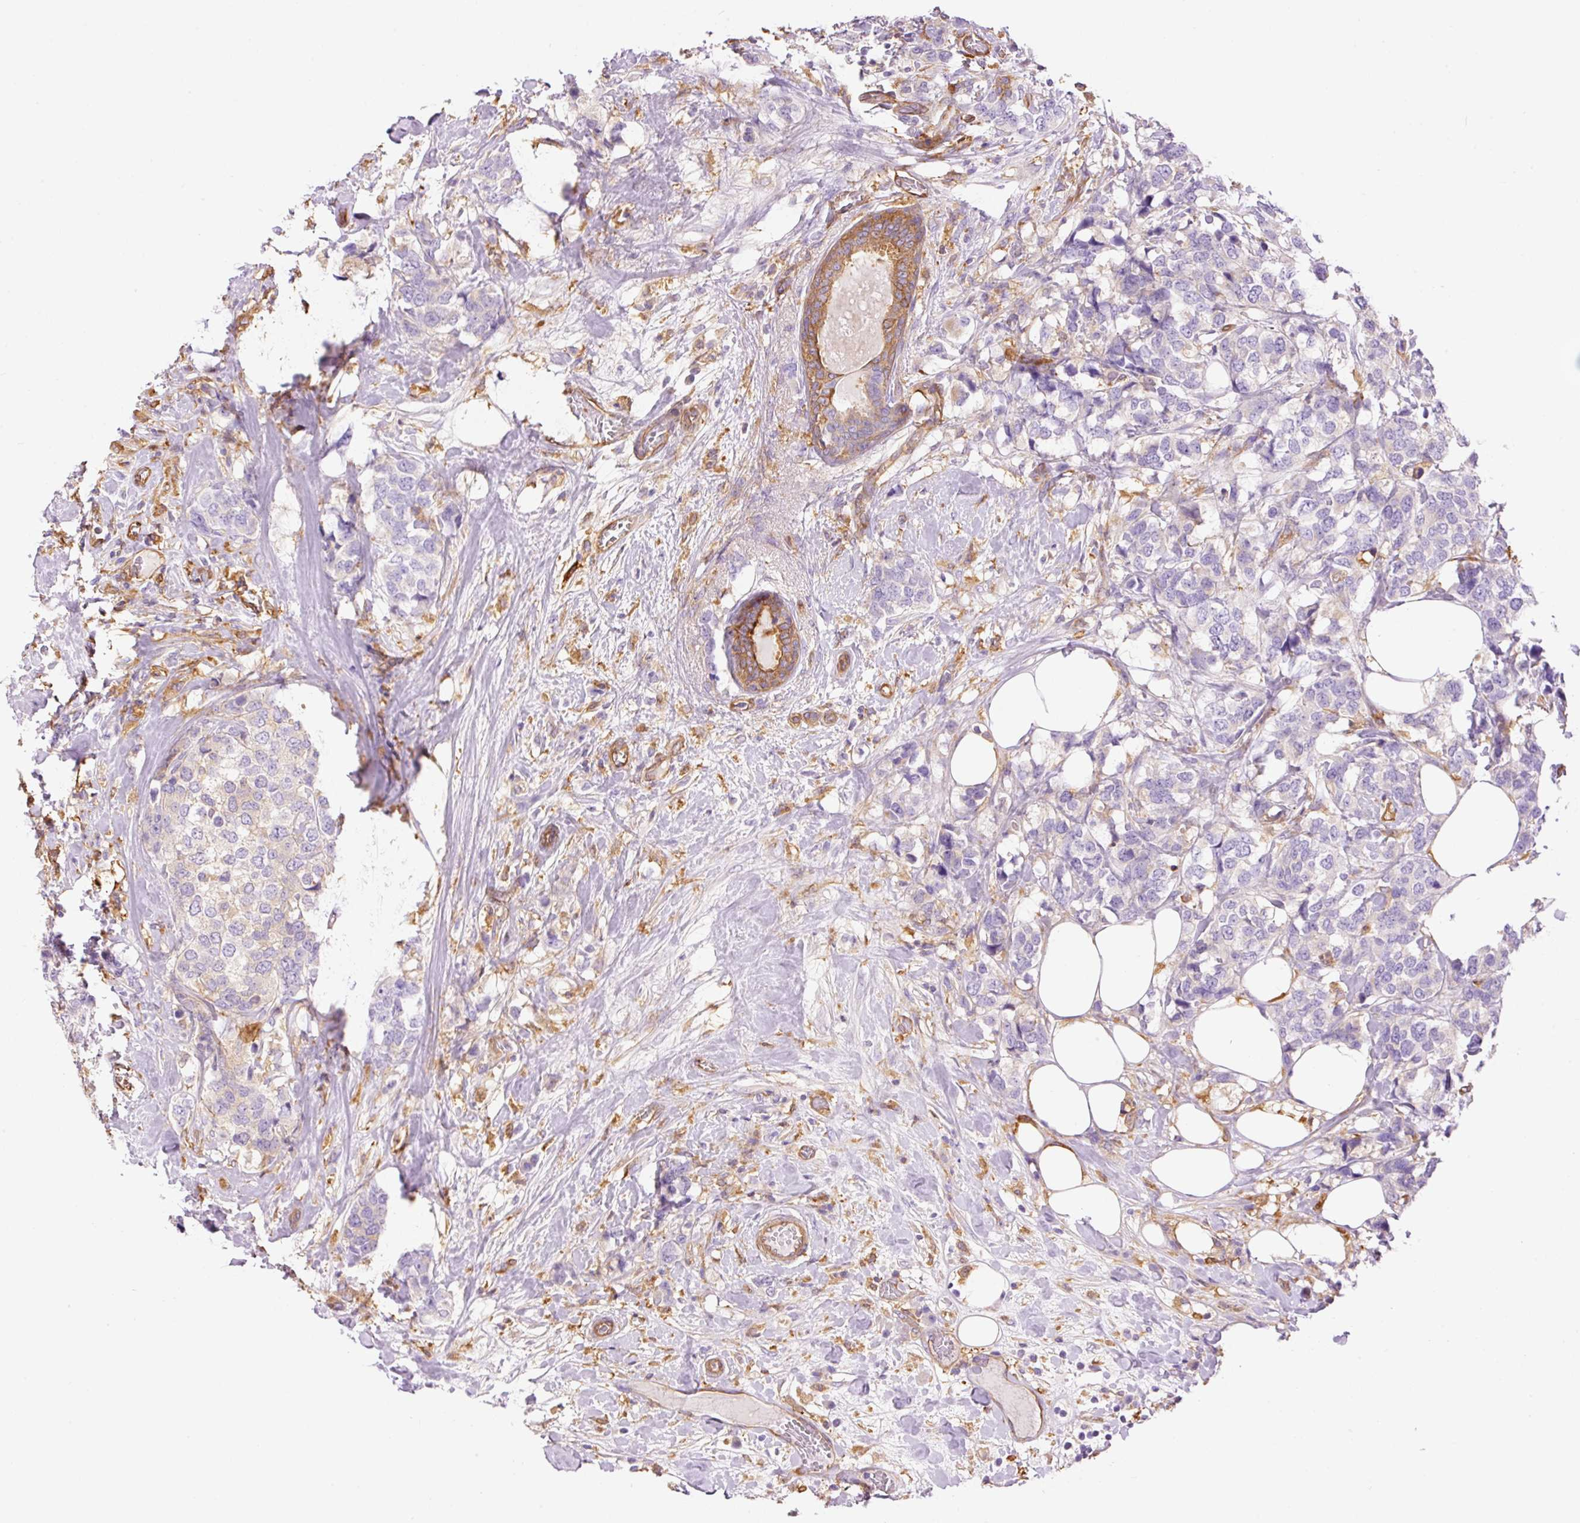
{"staining": {"intensity": "negative", "quantity": "none", "location": "none"}, "tissue": "breast cancer", "cell_type": "Tumor cells", "image_type": "cancer", "snomed": [{"axis": "morphology", "description": "Lobular carcinoma"}, {"axis": "topography", "description": "Breast"}], "caption": "This is an IHC photomicrograph of breast cancer. There is no staining in tumor cells.", "gene": "IL10RB", "patient": {"sex": "female", "age": 59}}